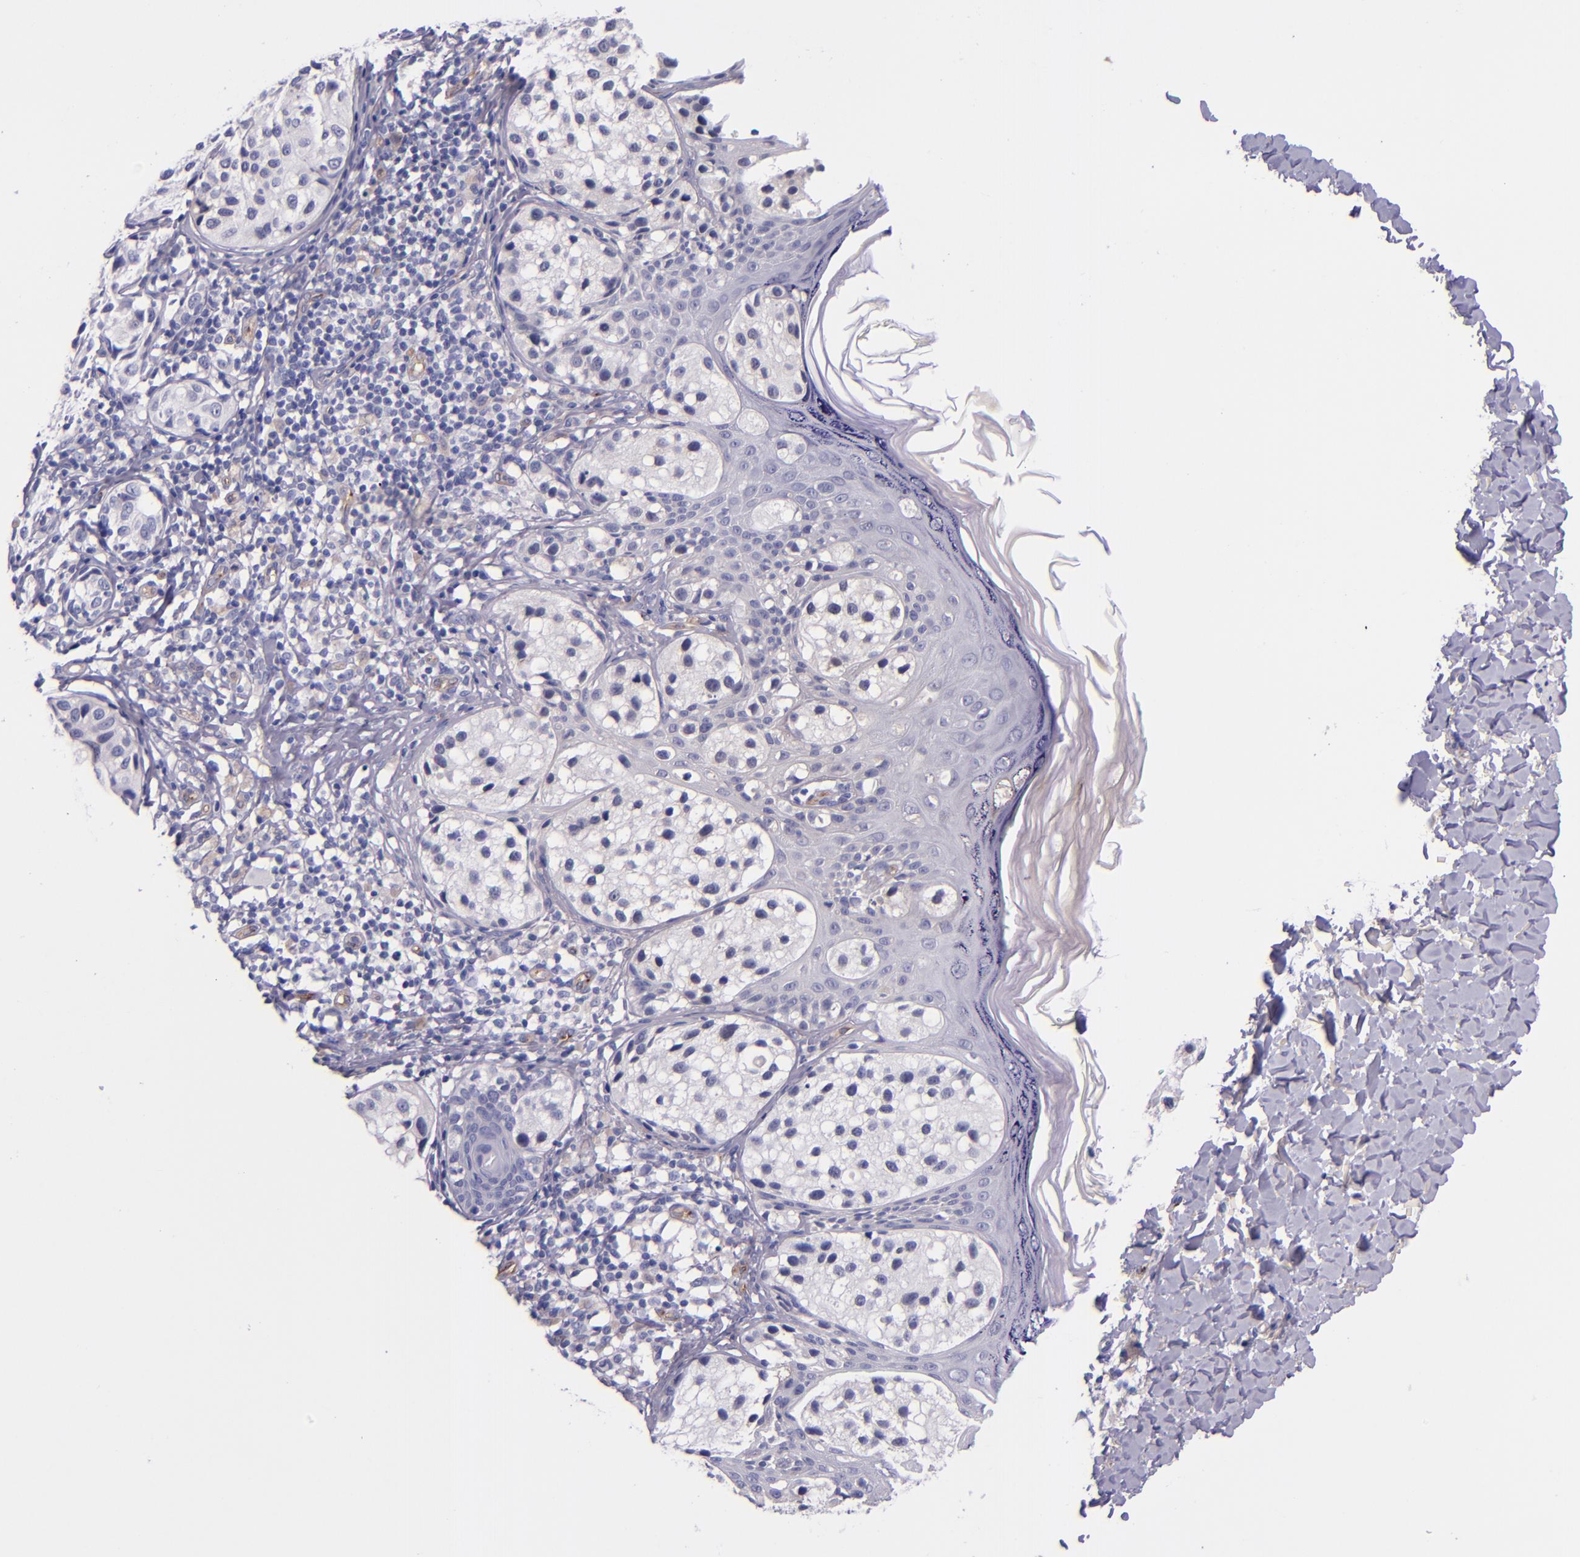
{"staining": {"intensity": "negative", "quantity": "none", "location": "none"}, "tissue": "melanoma", "cell_type": "Tumor cells", "image_type": "cancer", "snomed": [{"axis": "morphology", "description": "Malignant melanoma, NOS"}, {"axis": "topography", "description": "Skin"}], "caption": "Immunohistochemistry (IHC) image of neoplastic tissue: human melanoma stained with DAB displays no significant protein staining in tumor cells. (DAB (3,3'-diaminobenzidine) IHC, high magnification).", "gene": "NOS3", "patient": {"sex": "male", "age": 23}}